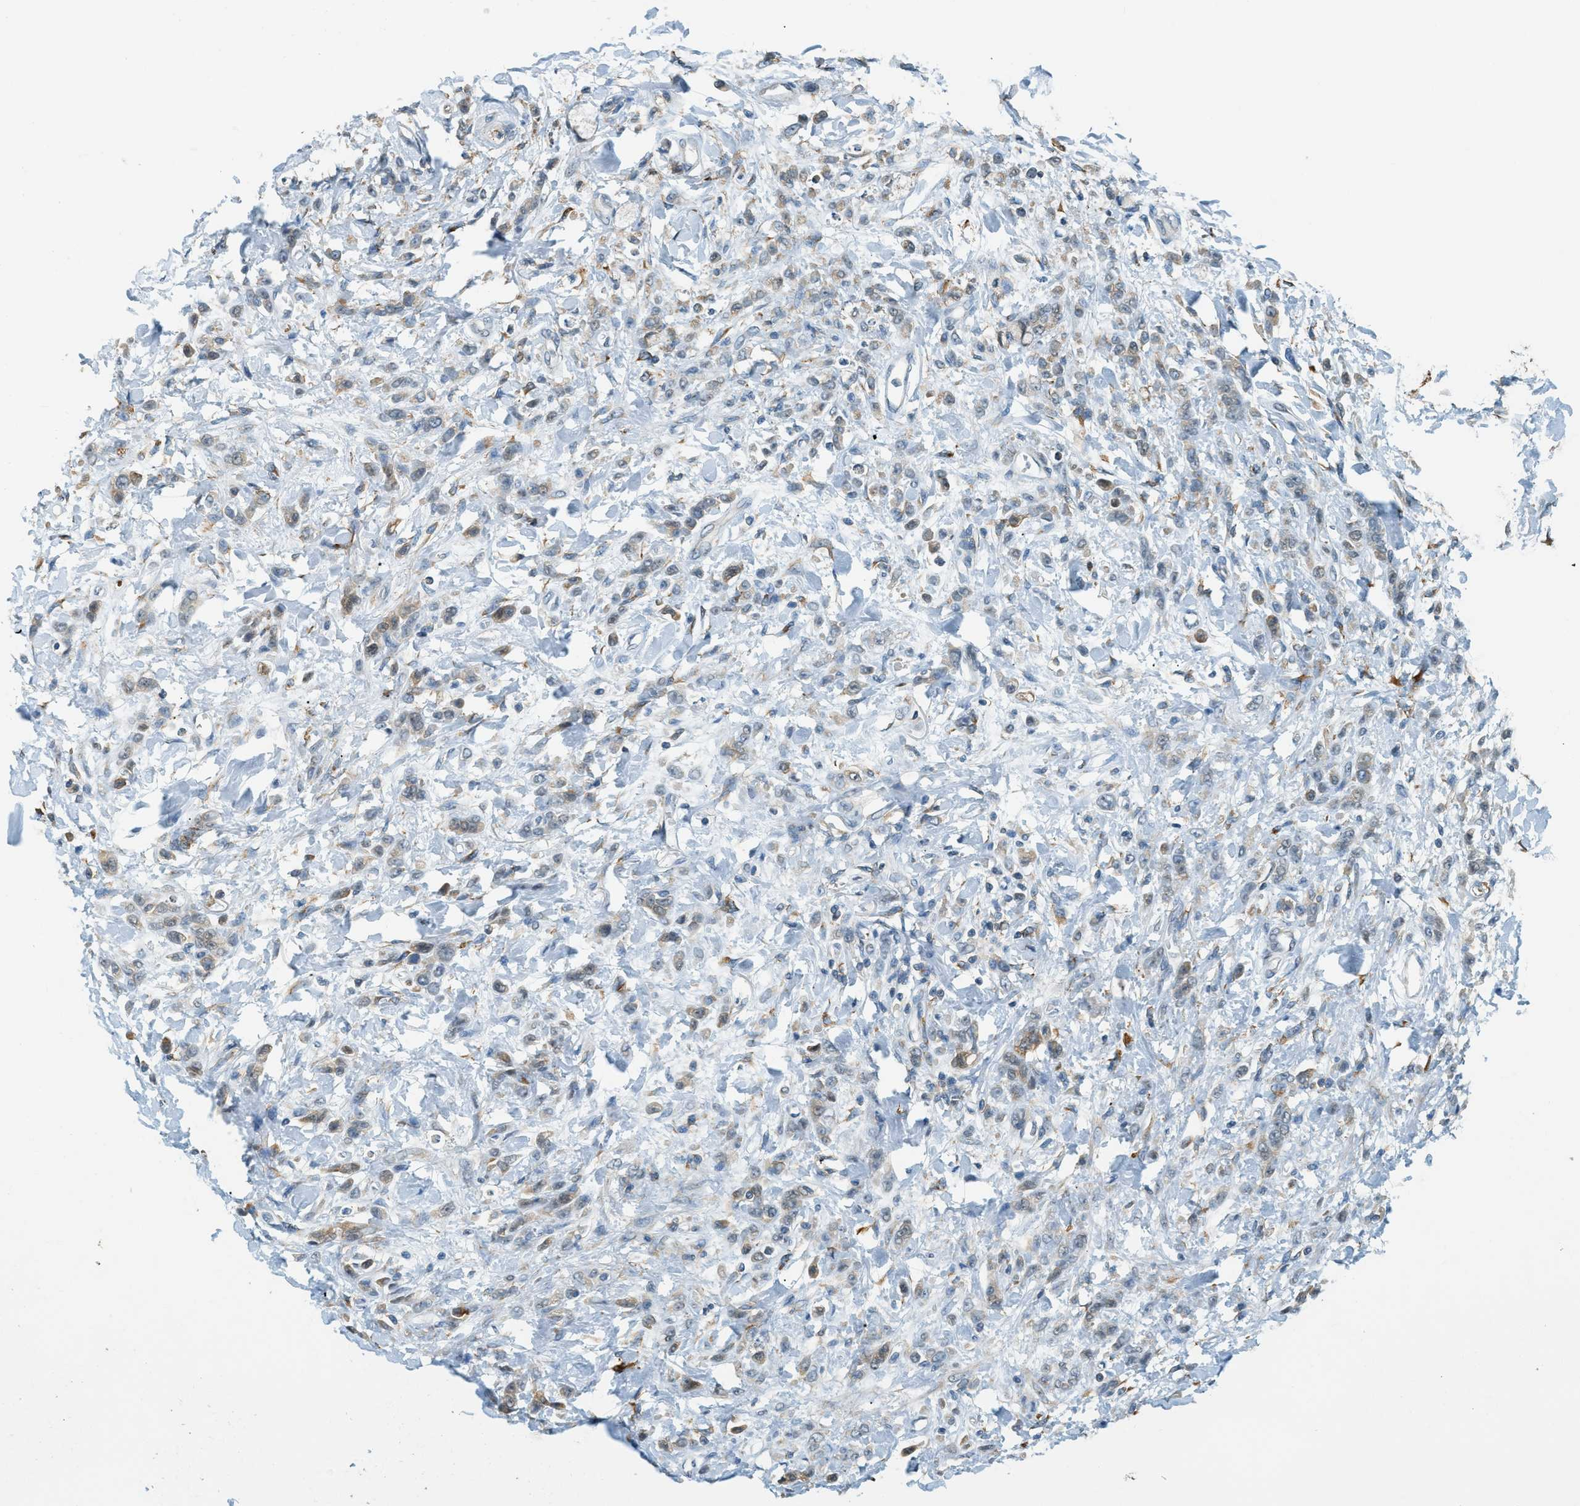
{"staining": {"intensity": "moderate", "quantity": "25%-75%", "location": "cytoplasmic/membranous"}, "tissue": "stomach cancer", "cell_type": "Tumor cells", "image_type": "cancer", "snomed": [{"axis": "morphology", "description": "Normal tissue, NOS"}, {"axis": "morphology", "description": "Adenocarcinoma, NOS"}, {"axis": "topography", "description": "Stomach"}], "caption": "This histopathology image shows IHC staining of human adenocarcinoma (stomach), with medium moderate cytoplasmic/membranous positivity in approximately 25%-75% of tumor cells.", "gene": "SEMA4D", "patient": {"sex": "male", "age": 82}}